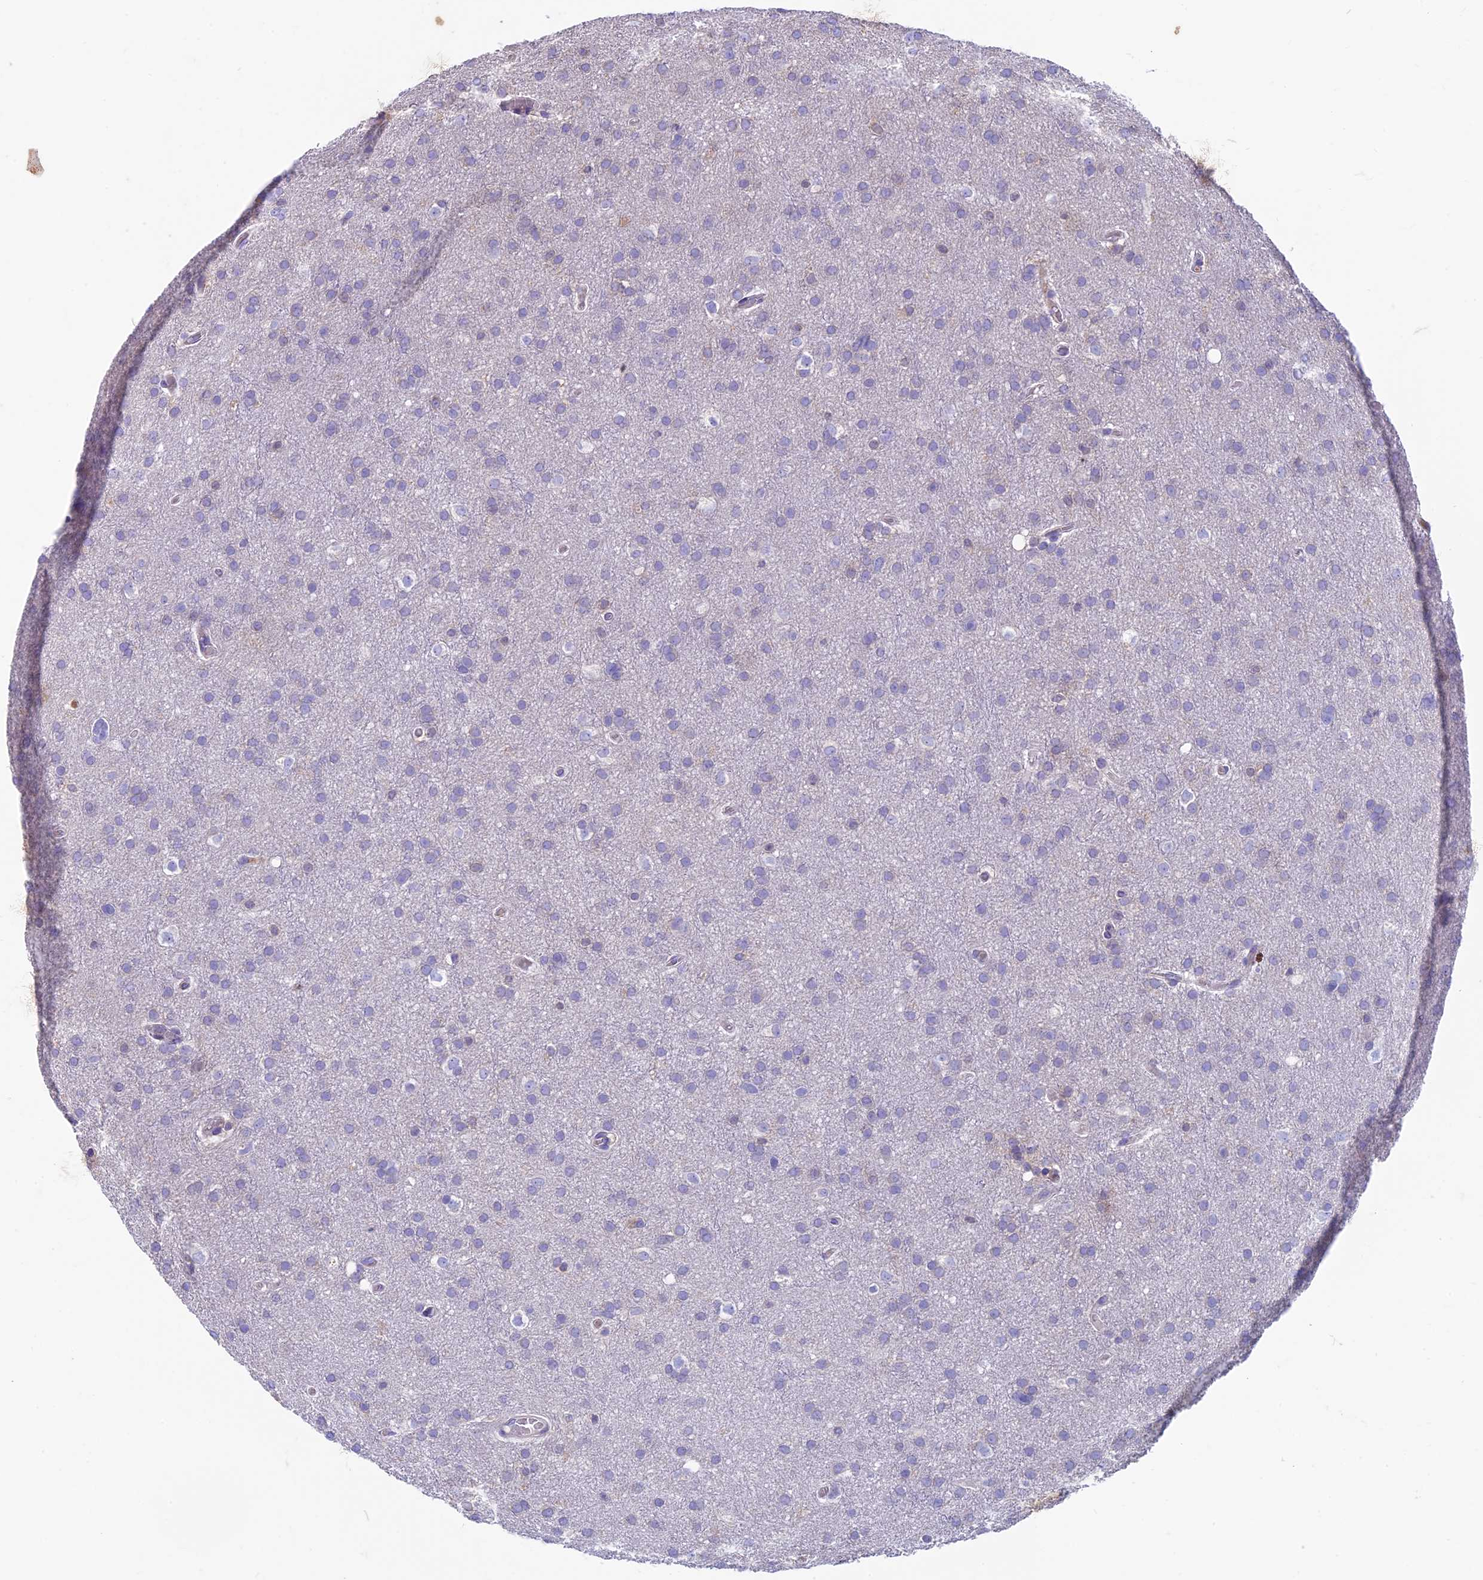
{"staining": {"intensity": "negative", "quantity": "none", "location": "none"}, "tissue": "glioma", "cell_type": "Tumor cells", "image_type": "cancer", "snomed": [{"axis": "morphology", "description": "Glioma, malignant, High grade"}, {"axis": "topography", "description": "Cerebral cortex"}], "caption": "Malignant high-grade glioma stained for a protein using IHC displays no expression tumor cells.", "gene": "CDAN1", "patient": {"sex": "female", "age": 36}}